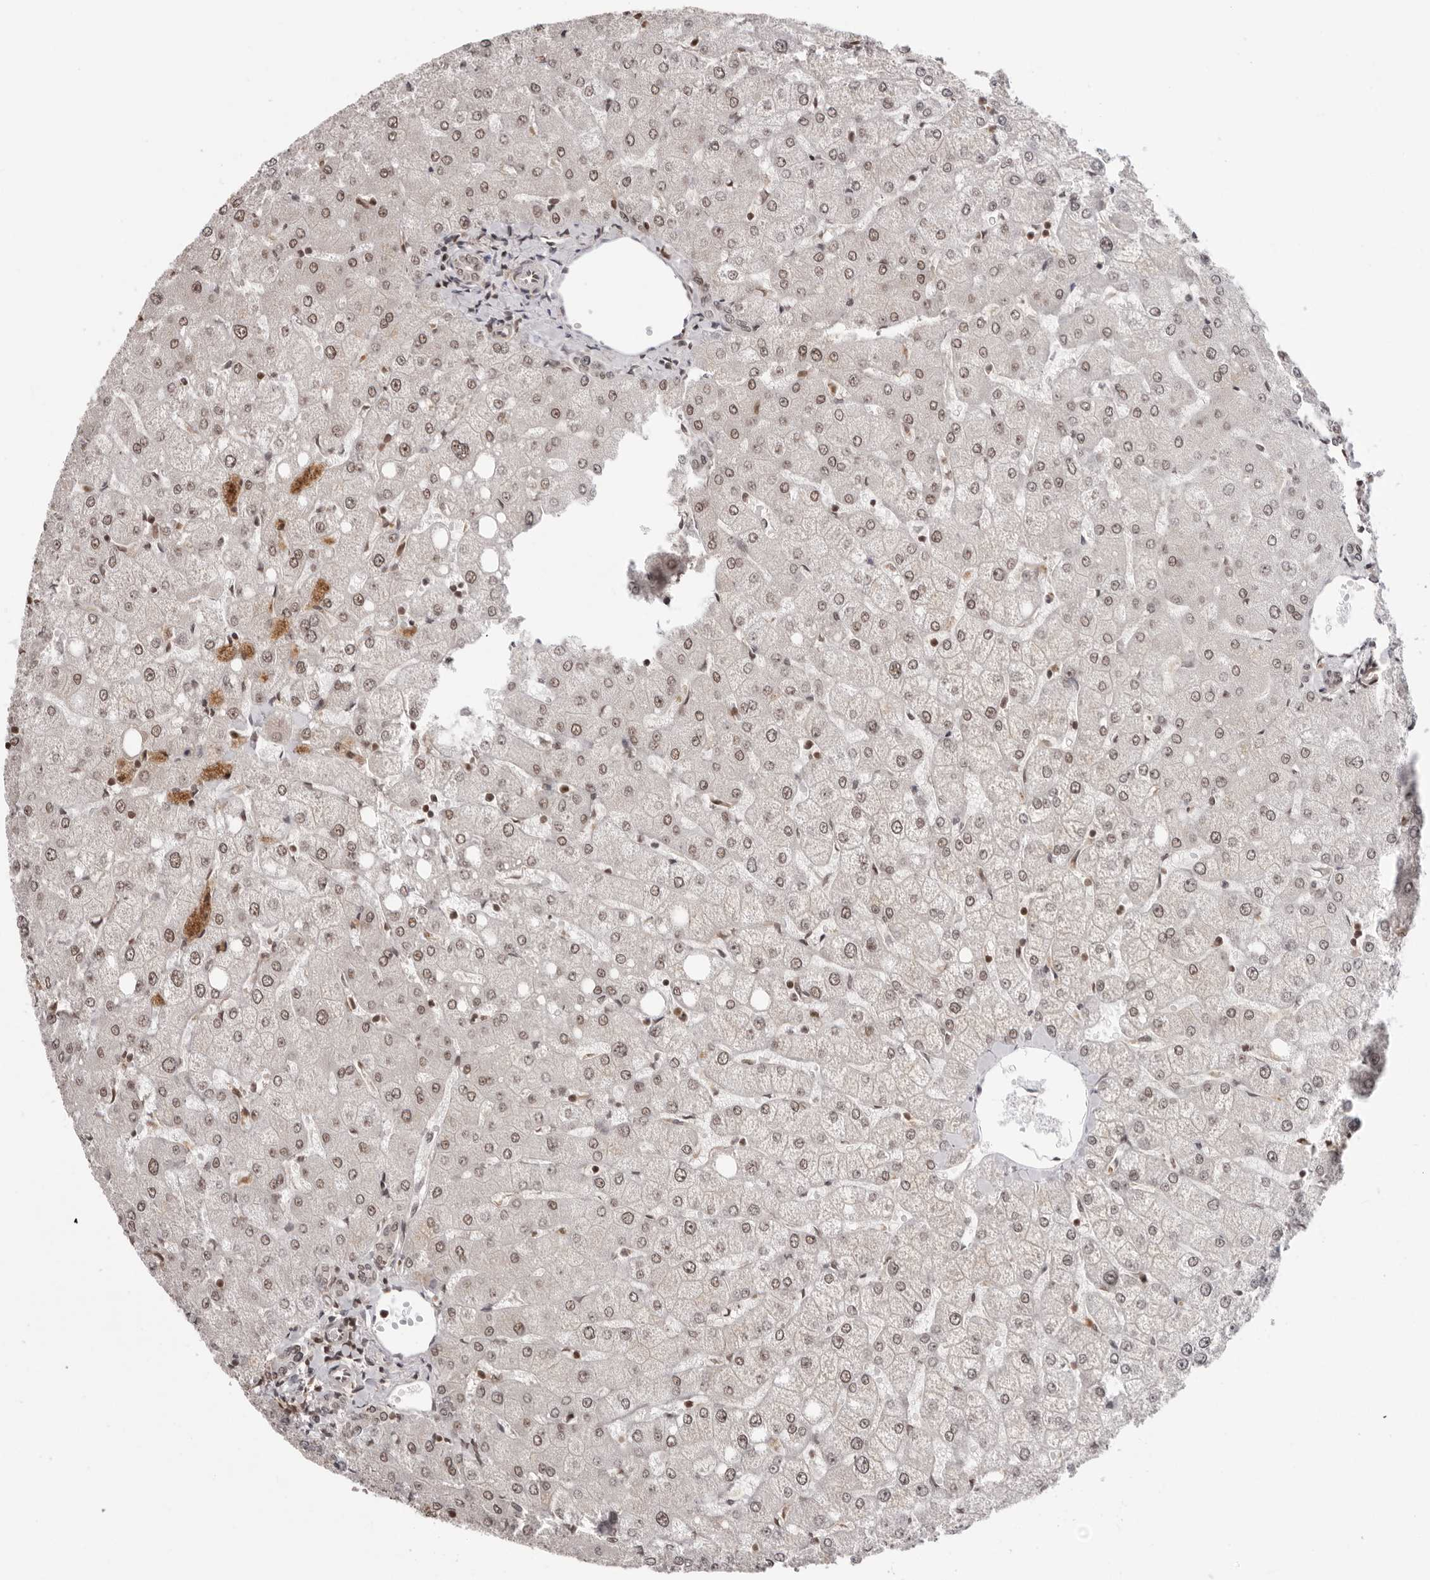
{"staining": {"intensity": "weak", "quantity": ">75%", "location": "nuclear"}, "tissue": "liver", "cell_type": "Cholangiocytes", "image_type": "normal", "snomed": [{"axis": "morphology", "description": "Normal tissue, NOS"}, {"axis": "topography", "description": "Liver"}], "caption": "Immunohistochemistry (IHC) (DAB) staining of normal human liver shows weak nuclear protein positivity in approximately >75% of cholangiocytes.", "gene": "SDE2", "patient": {"sex": "female", "age": 54}}